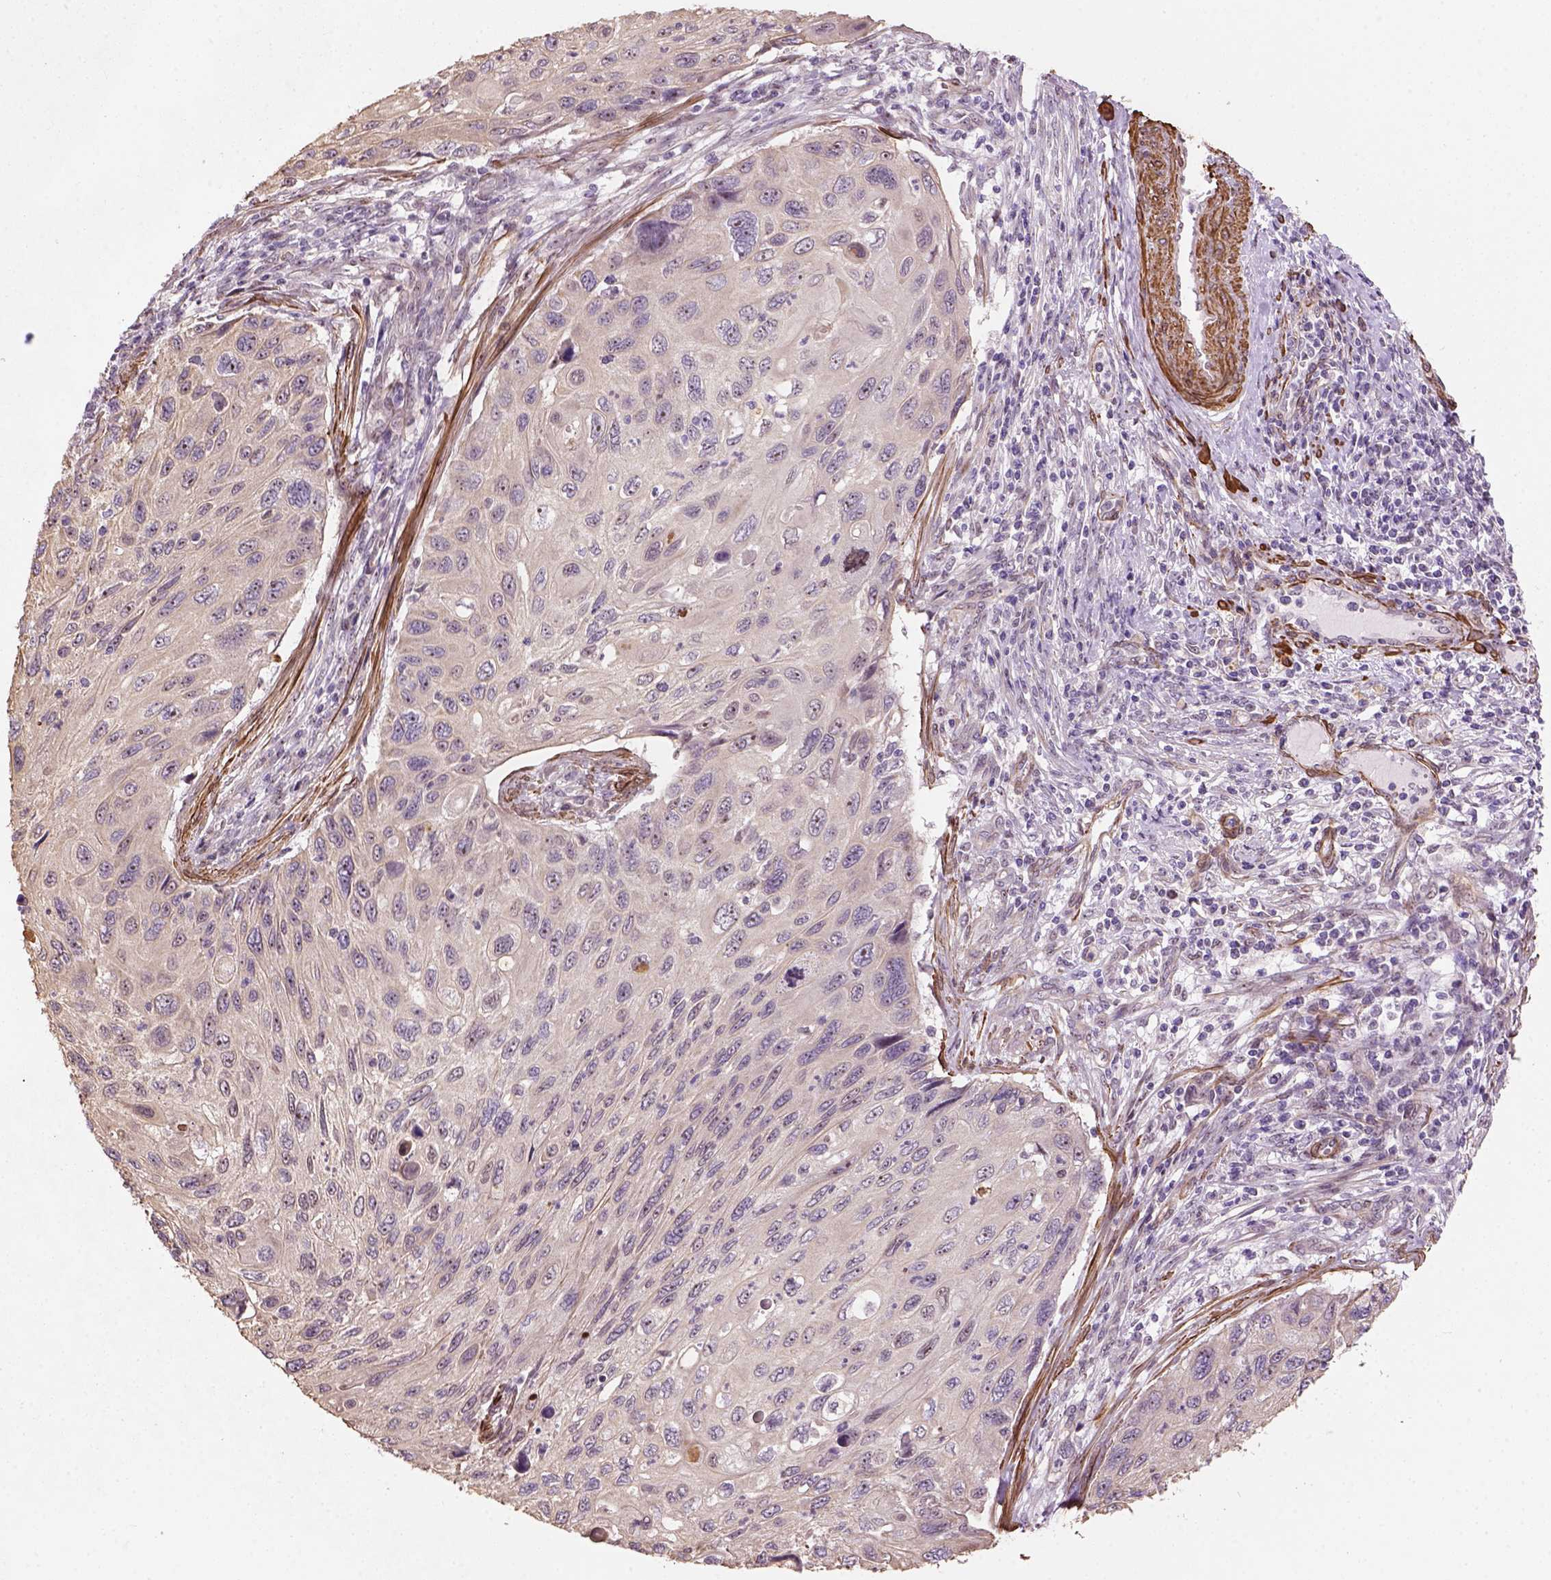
{"staining": {"intensity": "moderate", "quantity": "25%-75%", "location": "nuclear"}, "tissue": "cervical cancer", "cell_type": "Tumor cells", "image_type": "cancer", "snomed": [{"axis": "morphology", "description": "Squamous cell carcinoma, NOS"}, {"axis": "topography", "description": "Cervix"}], "caption": "The histopathology image demonstrates immunohistochemical staining of squamous cell carcinoma (cervical). There is moderate nuclear positivity is present in approximately 25%-75% of tumor cells.", "gene": "RRS1", "patient": {"sex": "female", "age": 70}}